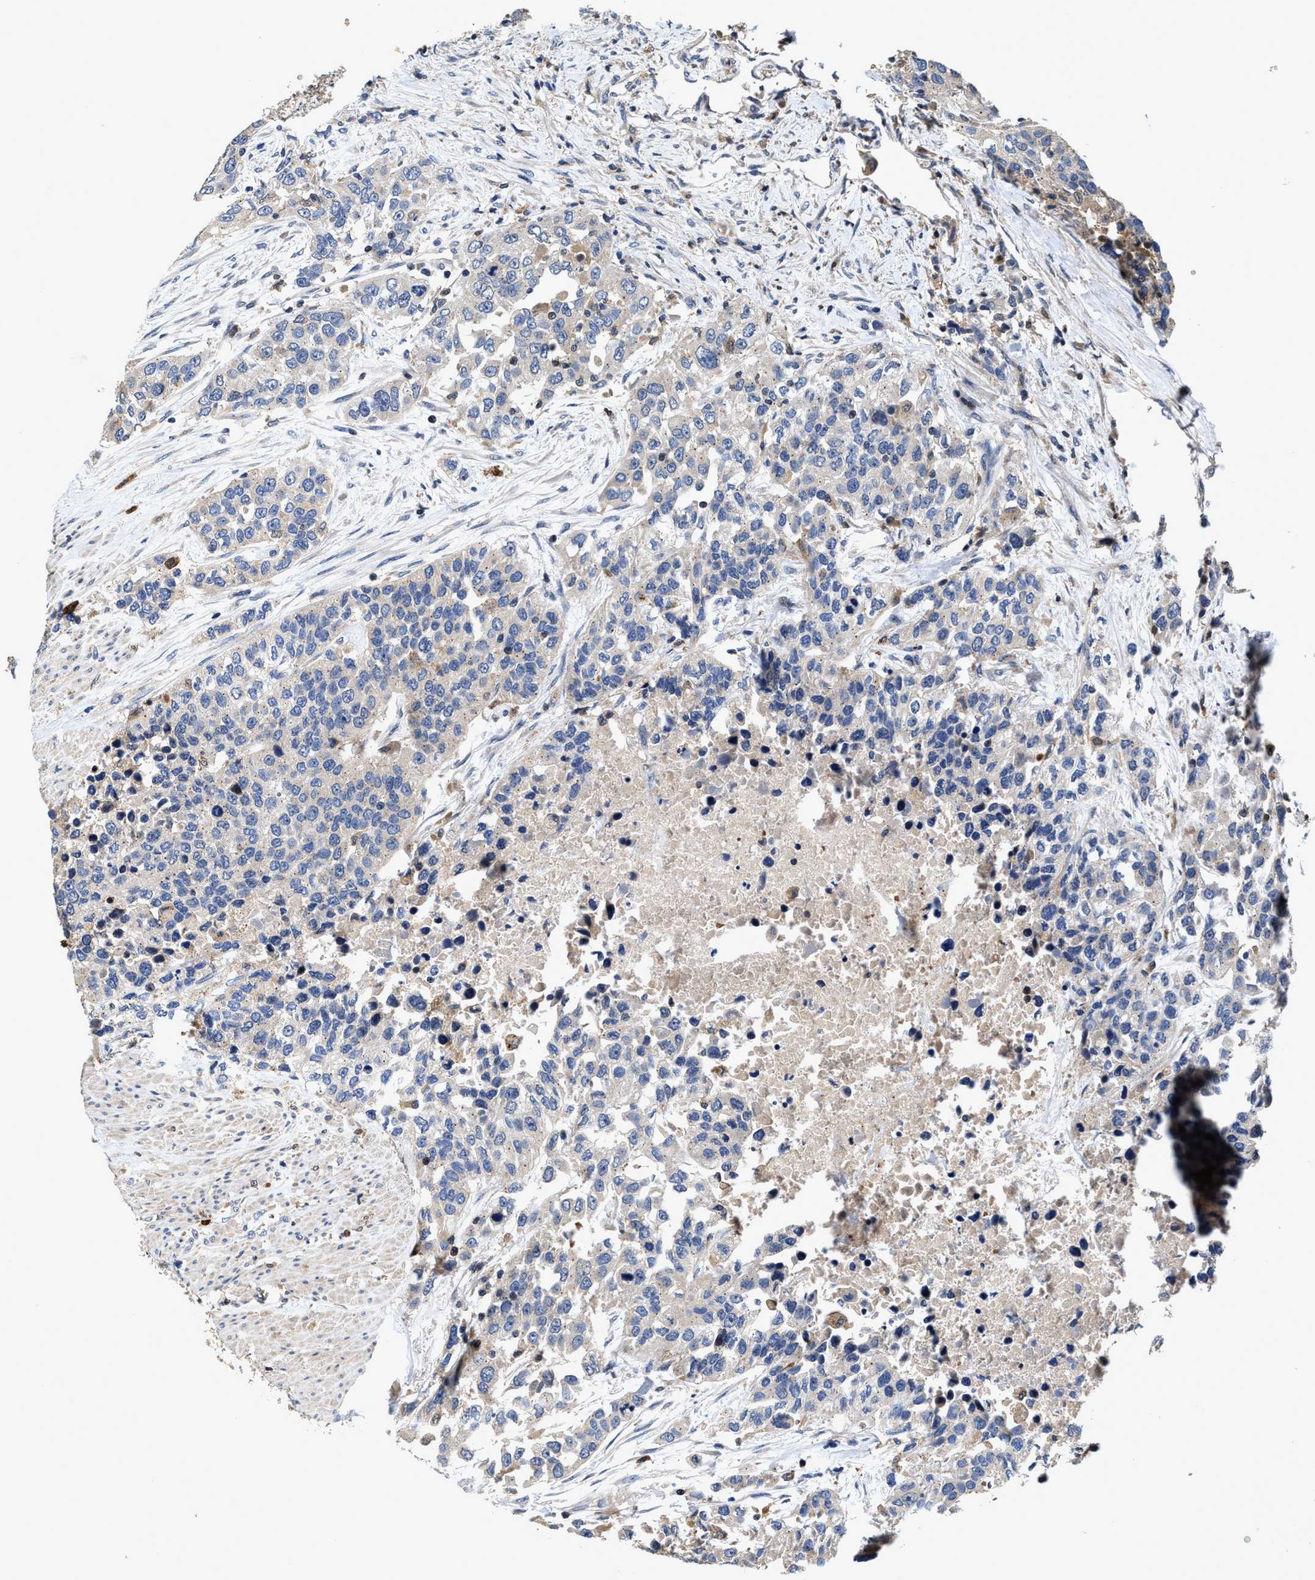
{"staining": {"intensity": "negative", "quantity": "none", "location": "none"}, "tissue": "urothelial cancer", "cell_type": "Tumor cells", "image_type": "cancer", "snomed": [{"axis": "morphology", "description": "Urothelial carcinoma, High grade"}, {"axis": "topography", "description": "Urinary bladder"}], "caption": "Immunohistochemical staining of urothelial carcinoma (high-grade) shows no significant positivity in tumor cells.", "gene": "RGS10", "patient": {"sex": "female", "age": 80}}